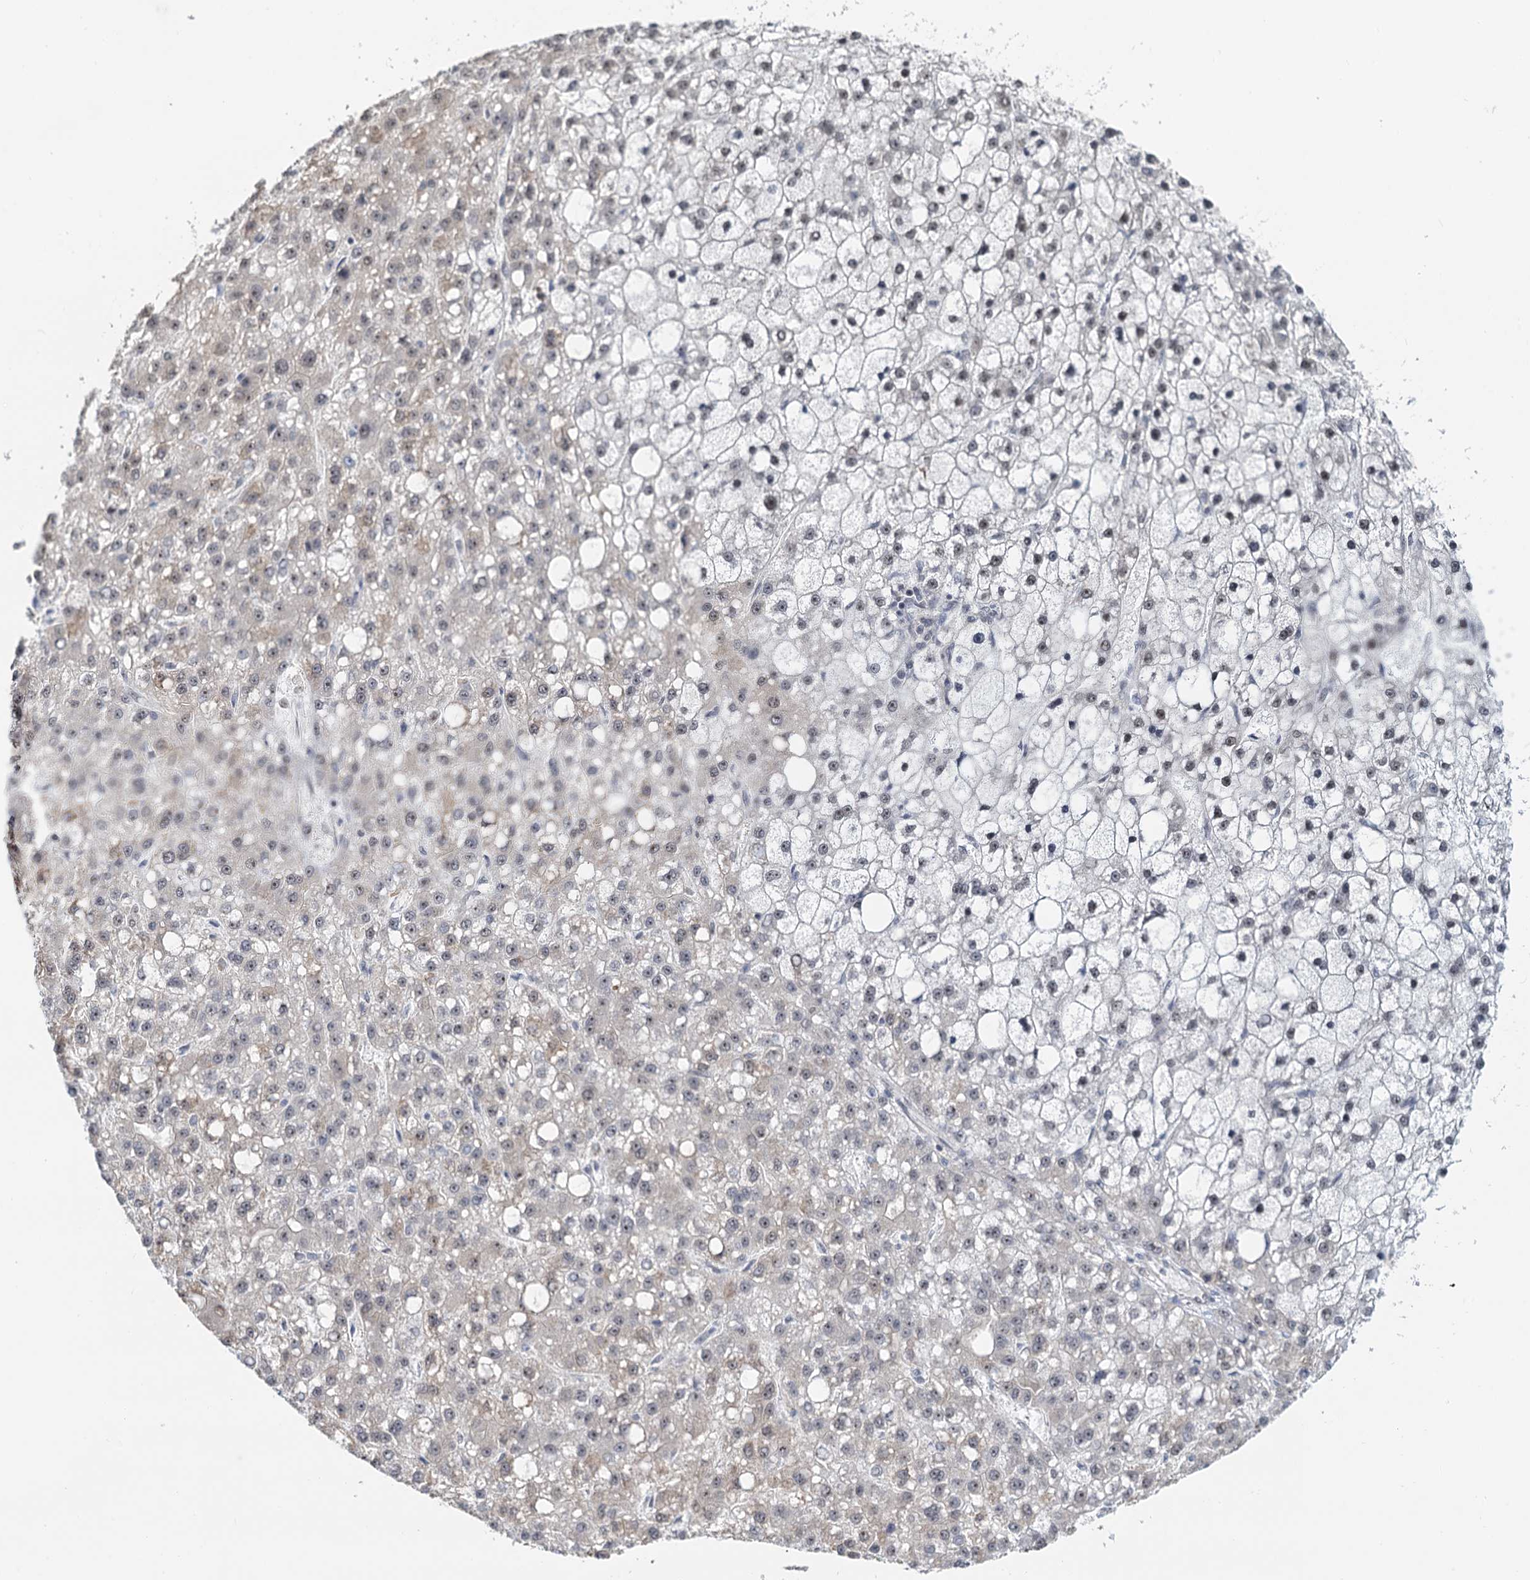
{"staining": {"intensity": "weak", "quantity": "<25%", "location": "nuclear"}, "tissue": "liver cancer", "cell_type": "Tumor cells", "image_type": "cancer", "snomed": [{"axis": "morphology", "description": "Carcinoma, Hepatocellular, NOS"}, {"axis": "topography", "description": "Liver"}], "caption": "Immunohistochemistry (IHC) of human liver cancer displays no positivity in tumor cells. Nuclei are stained in blue.", "gene": "NAT10", "patient": {"sex": "male", "age": 67}}